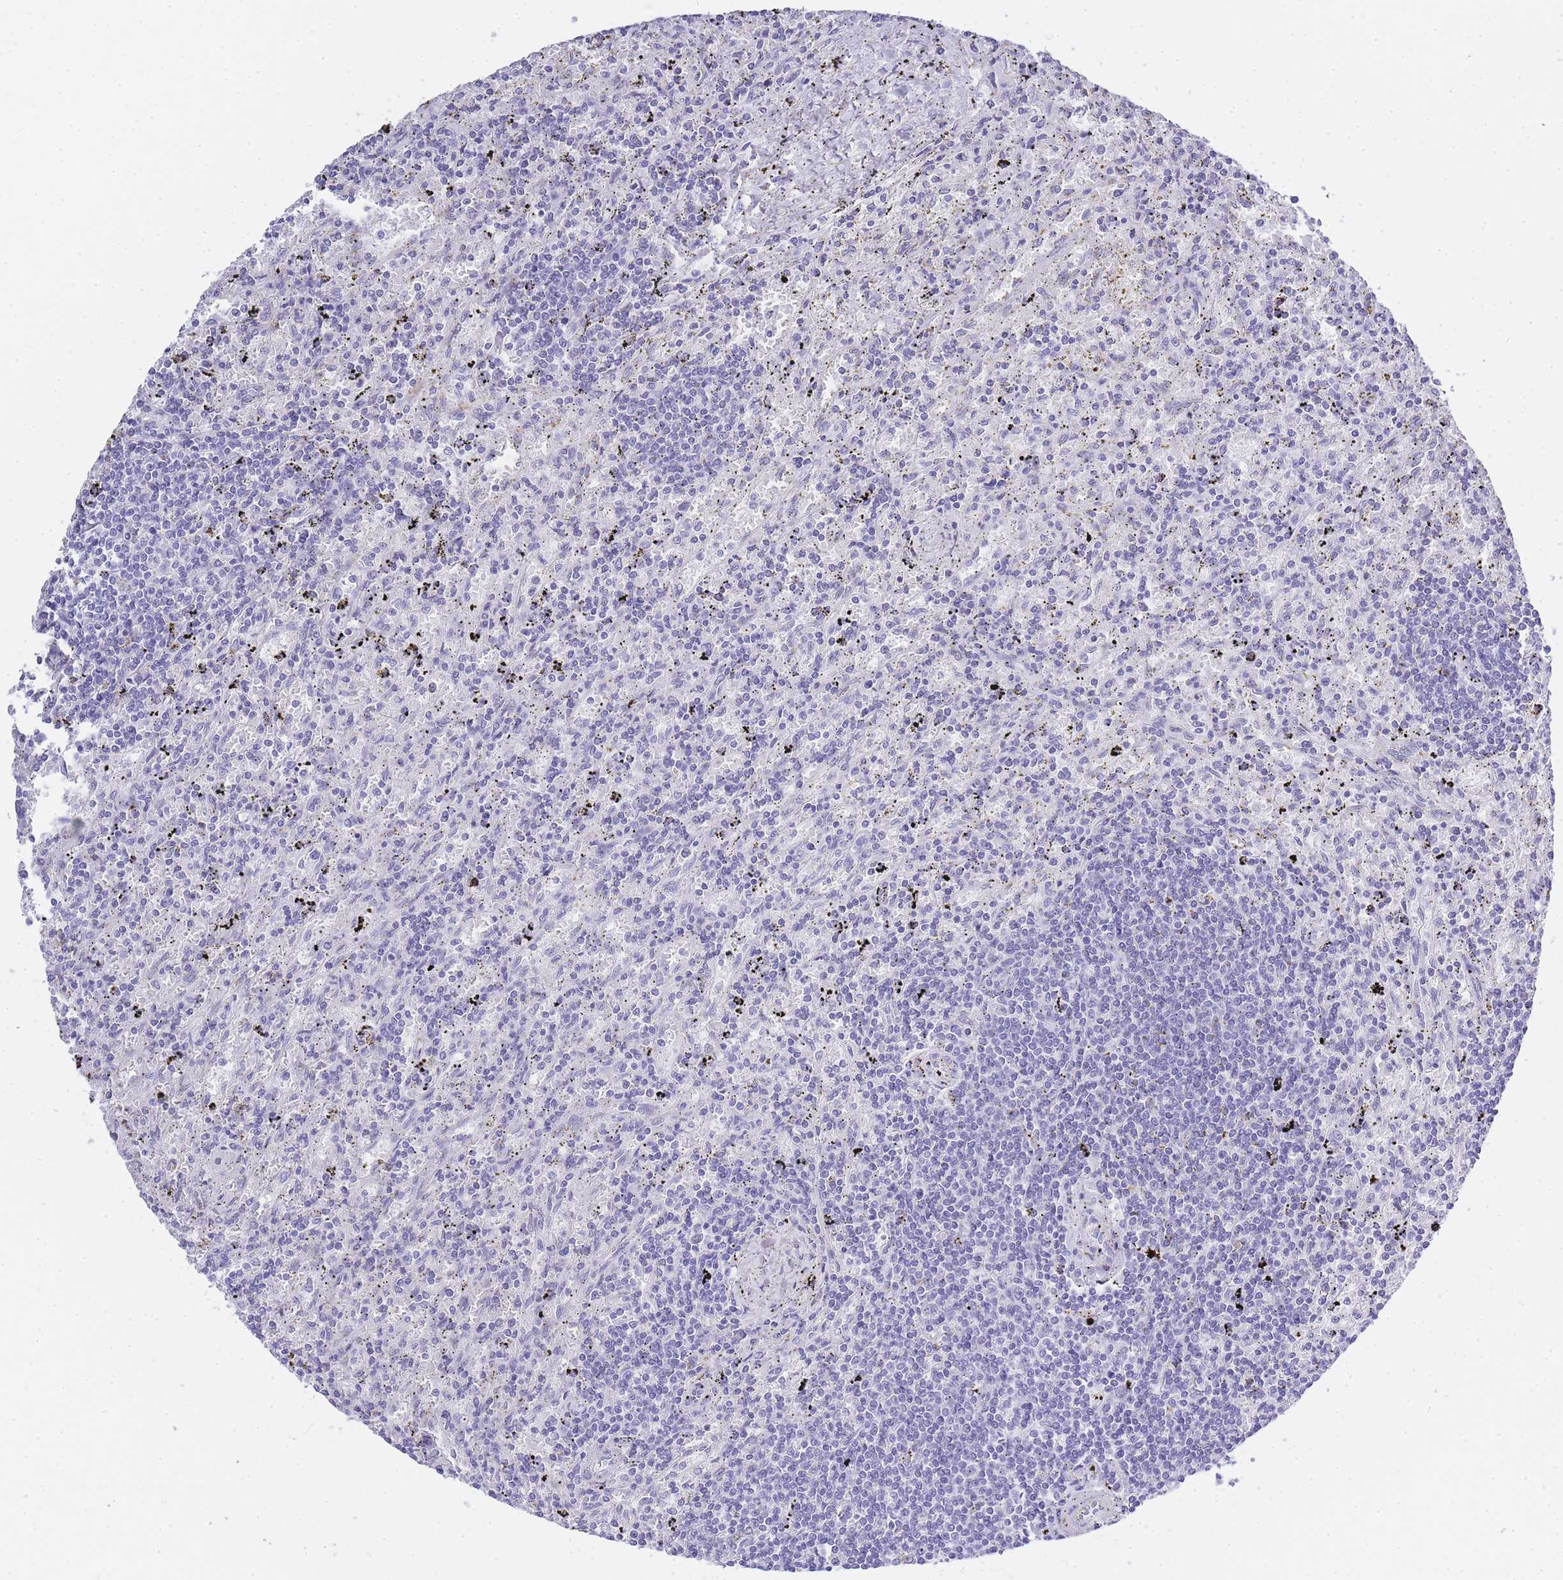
{"staining": {"intensity": "negative", "quantity": "none", "location": "none"}, "tissue": "lymphoma", "cell_type": "Tumor cells", "image_type": "cancer", "snomed": [{"axis": "morphology", "description": "Malignant lymphoma, non-Hodgkin's type, Low grade"}, {"axis": "topography", "description": "Spleen"}], "caption": "There is no significant expression in tumor cells of lymphoma.", "gene": "RHO", "patient": {"sex": "male", "age": 76}}